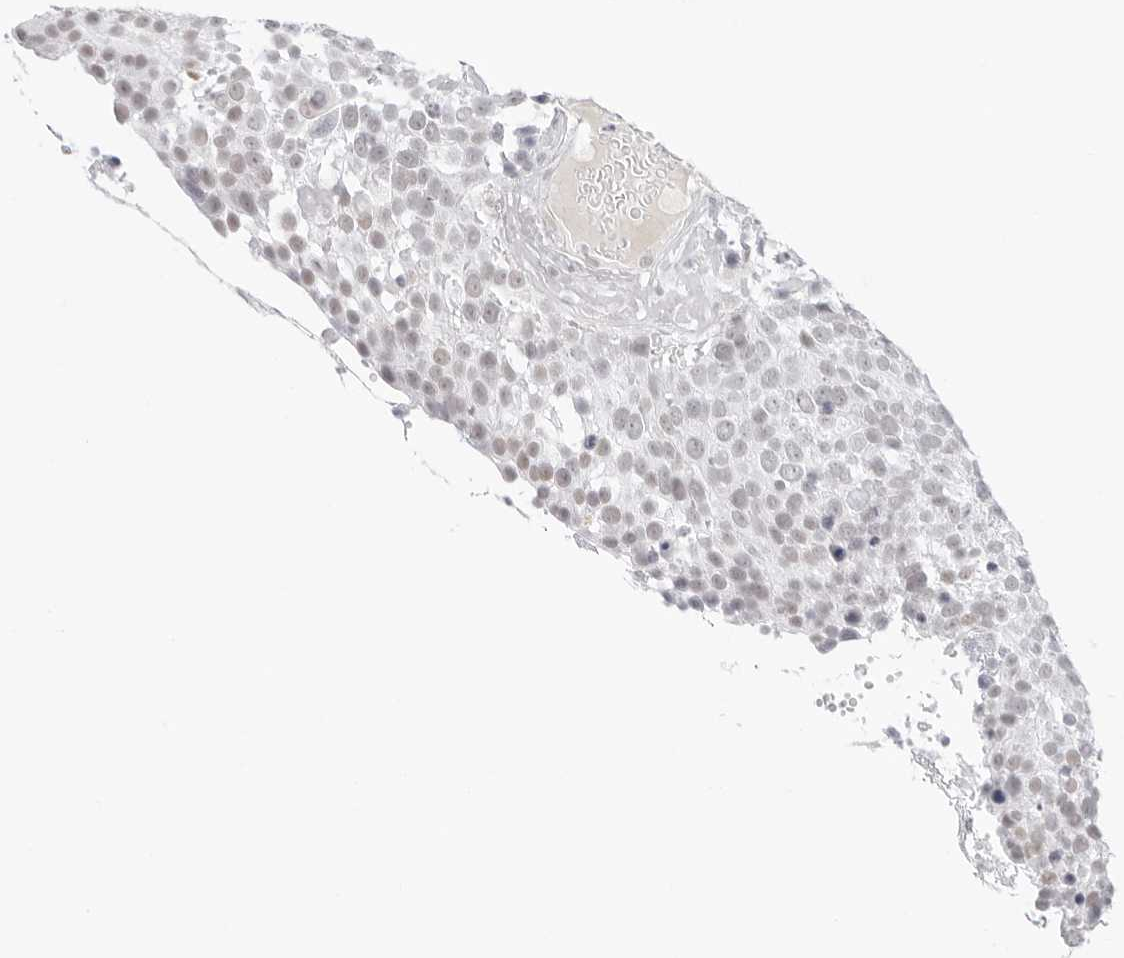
{"staining": {"intensity": "weak", "quantity": "25%-75%", "location": "nuclear"}, "tissue": "cervical cancer", "cell_type": "Tumor cells", "image_type": "cancer", "snomed": [{"axis": "morphology", "description": "Squamous cell carcinoma, NOS"}, {"axis": "topography", "description": "Cervix"}], "caption": "A micrograph of cervical cancer stained for a protein shows weak nuclear brown staining in tumor cells.", "gene": "MED18", "patient": {"sex": "female", "age": 74}}